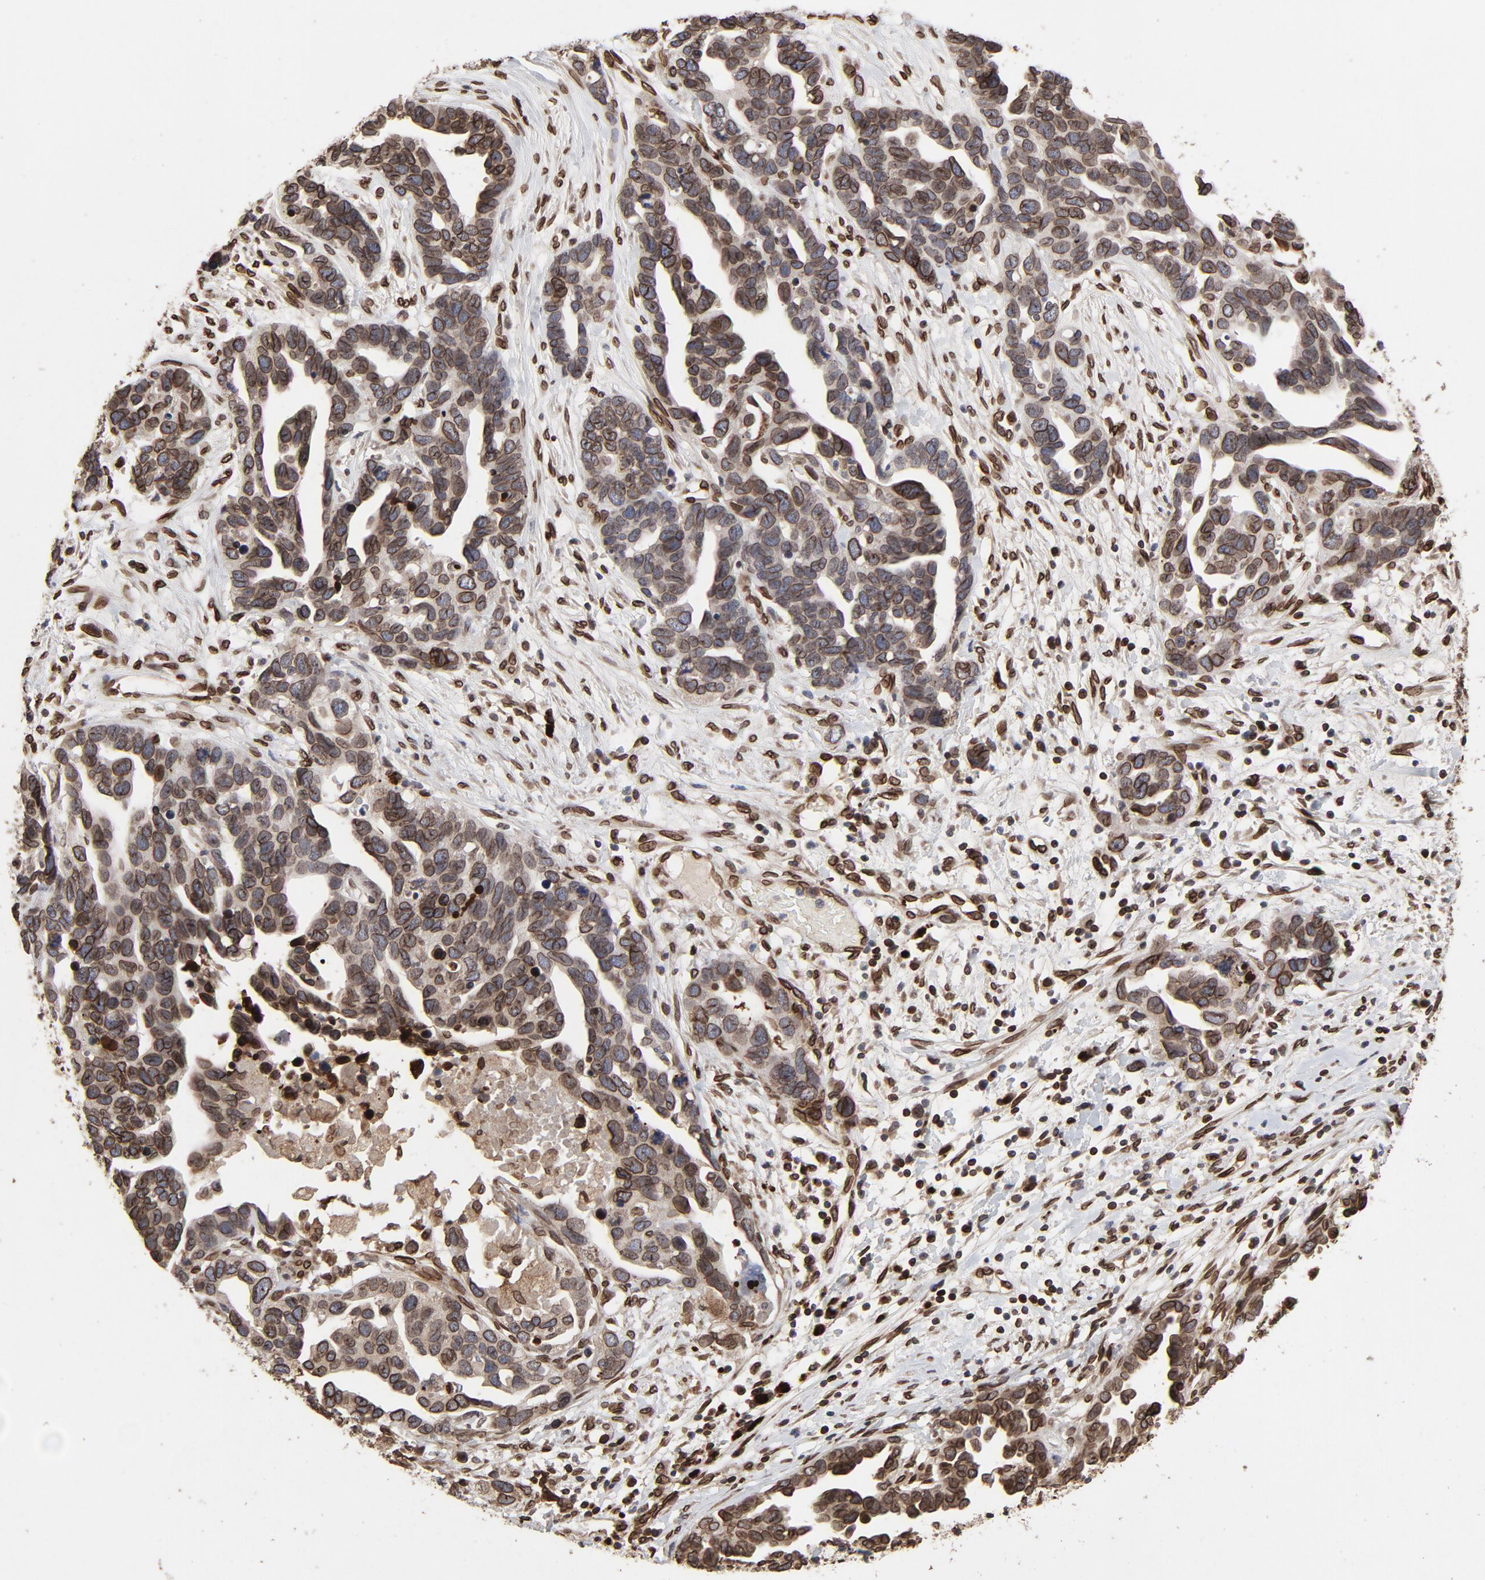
{"staining": {"intensity": "strong", "quantity": "25%-75%", "location": "cytoplasmic/membranous,nuclear"}, "tissue": "ovarian cancer", "cell_type": "Tumor cells", "image_type": "cancer", "snomed": [{"axis": "morphology", "description": "Cystadenocarcinoma, serous, NOS"}, {"axis": "topography", "description": "Ovary"}], "caption": "This histopathology image displays immunohistochemistry (IHC) staining of serous cystadenocarcinoma (ovarian), with high strong cytoplasmic/membranous and nuclear positivity in about 25%-75% of tumor cells.", "gene": "LMNA", "patient": {"sex": "female", "age": 54}}